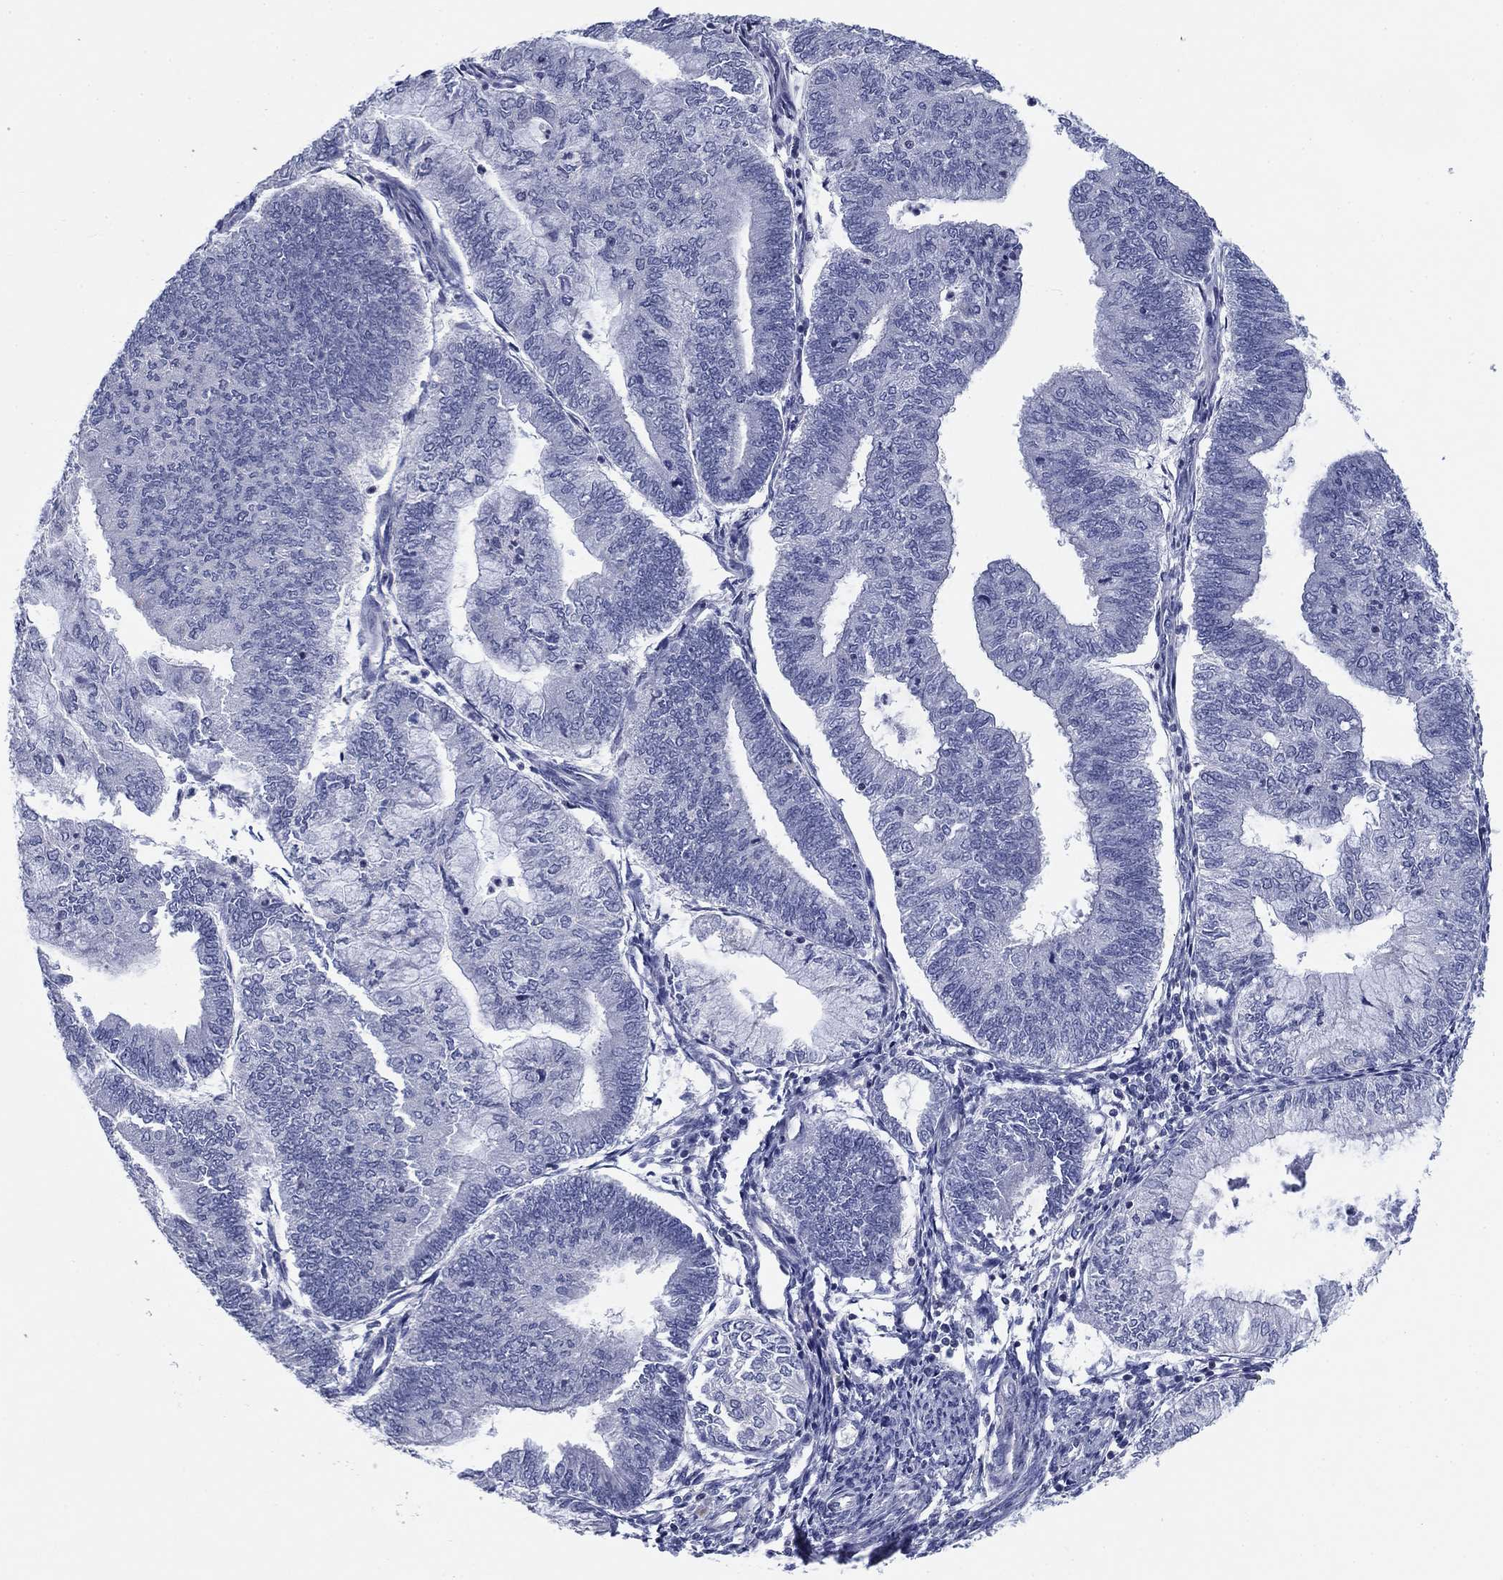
{"staining": {"intensity": "negative", "quantity": "none", "location": "none"}, "tissue": "endometrial cancer", "cell_type": "Tumor cells", "image_type": "cancer", "snomed": [{"axis": "morphology", "description": "Adenocarcinoma, NOS"}, {"axis": "topography", "description": "Endometrium"}], "caption": "There is no significant positivity in tumor cells of endometrial adenocarcinoma. (DAB (3,3'-diaminobenzidine) IHC with hematoxylin counter stain).", "gene": "PSD4", "patient": {"sex": "female", "age": 59}}